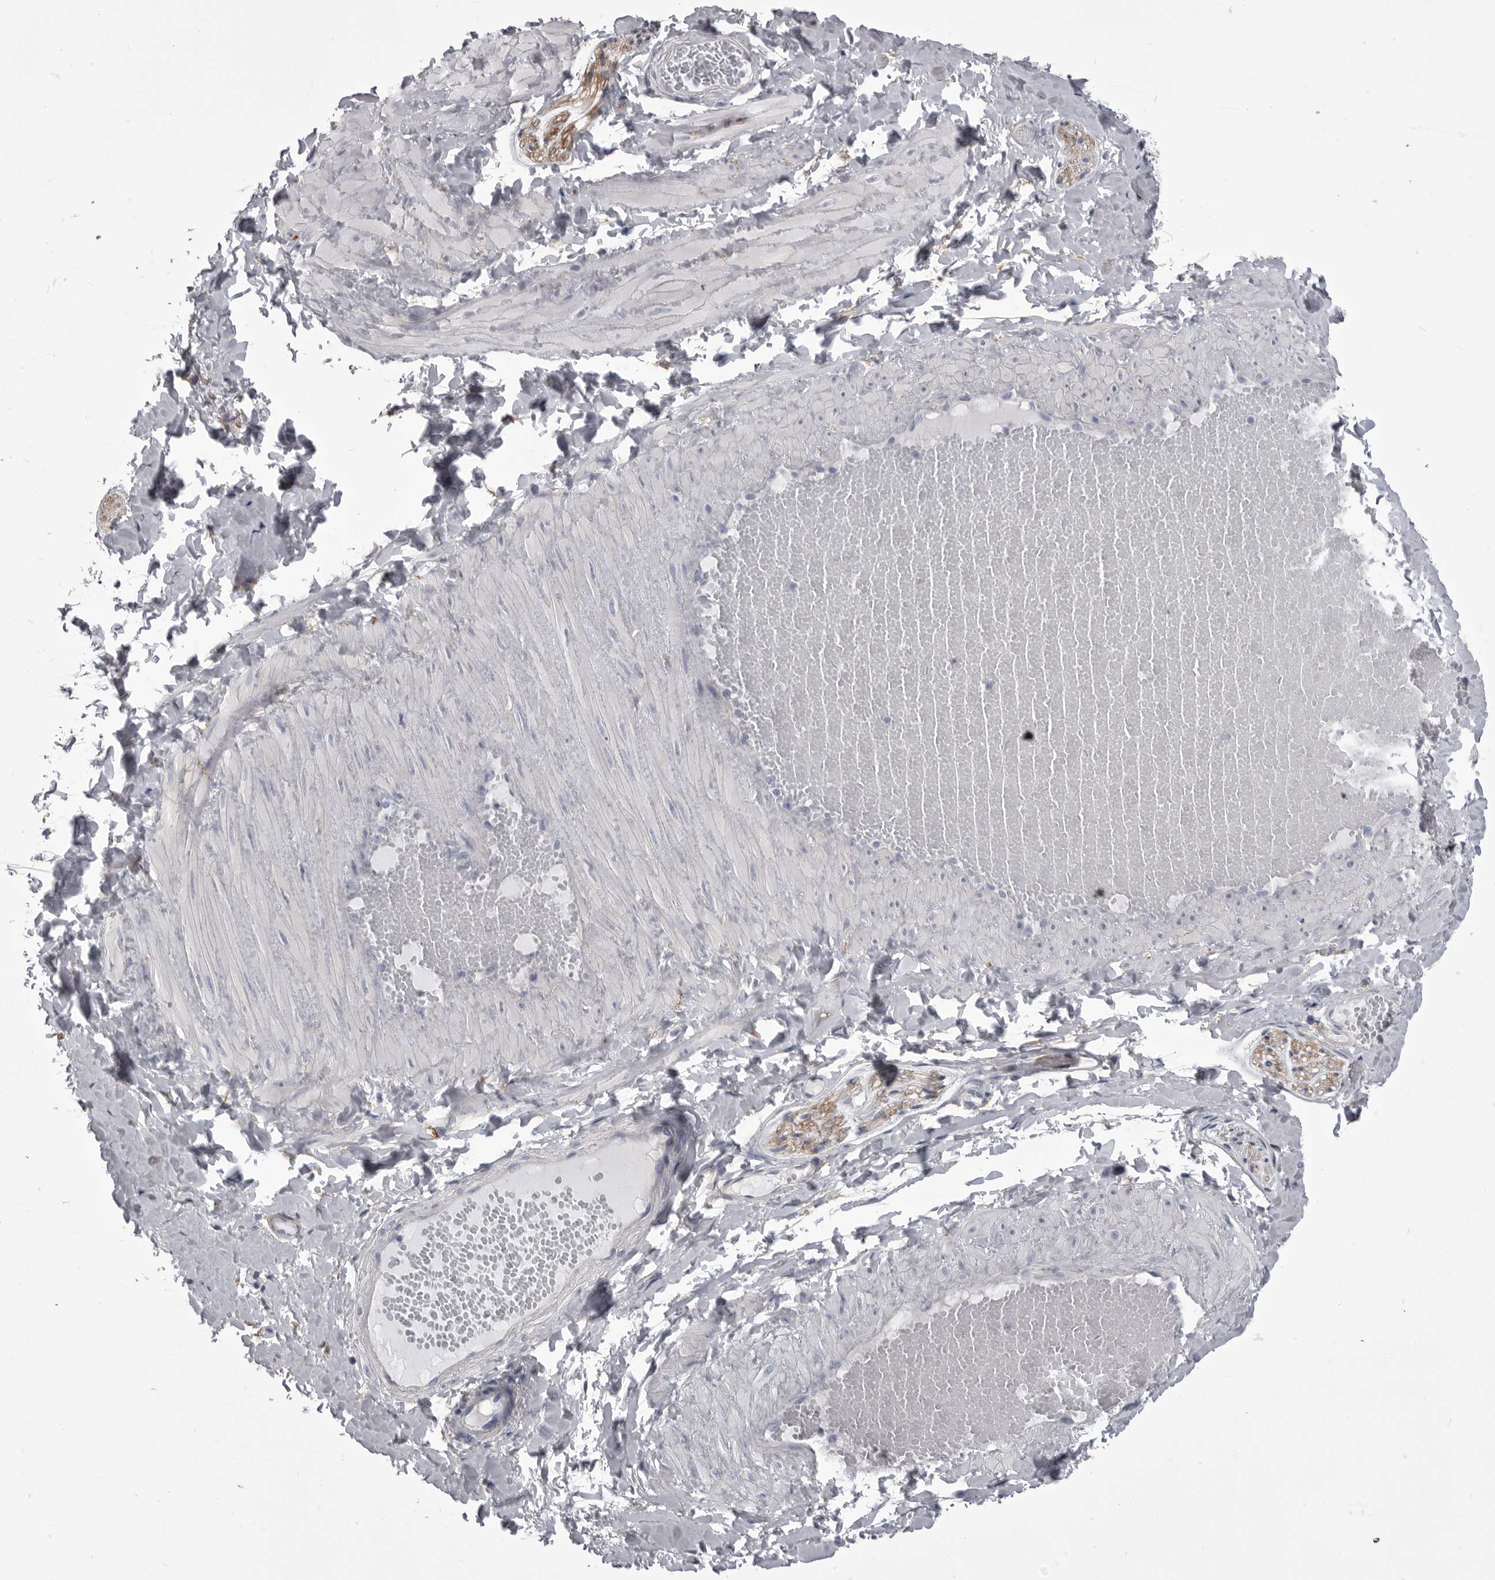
{"staining": {"intensity": "negative", "quantity": "none", "location": "none"}, "tissue": "adipose tissue", "cell_type": "Adipocytes", "image_type": "normal", "snomed": [{"axis": "morphology", "description": "Normal tissue, NOS"}, {"axis": "topography", "description": "Adipose tissue"}, {"axis": "topography", "description": "Vascular tissue"}, {"axis": "topography", "description": "Peripheral nerve tissue"}], "caption": "The immunohistochemistry (IHC) histopathology image has no significant staining in adipocytes of adipose tissue.", "gene": "ANK2", "patient": {"sex": "male", "age": 25}}